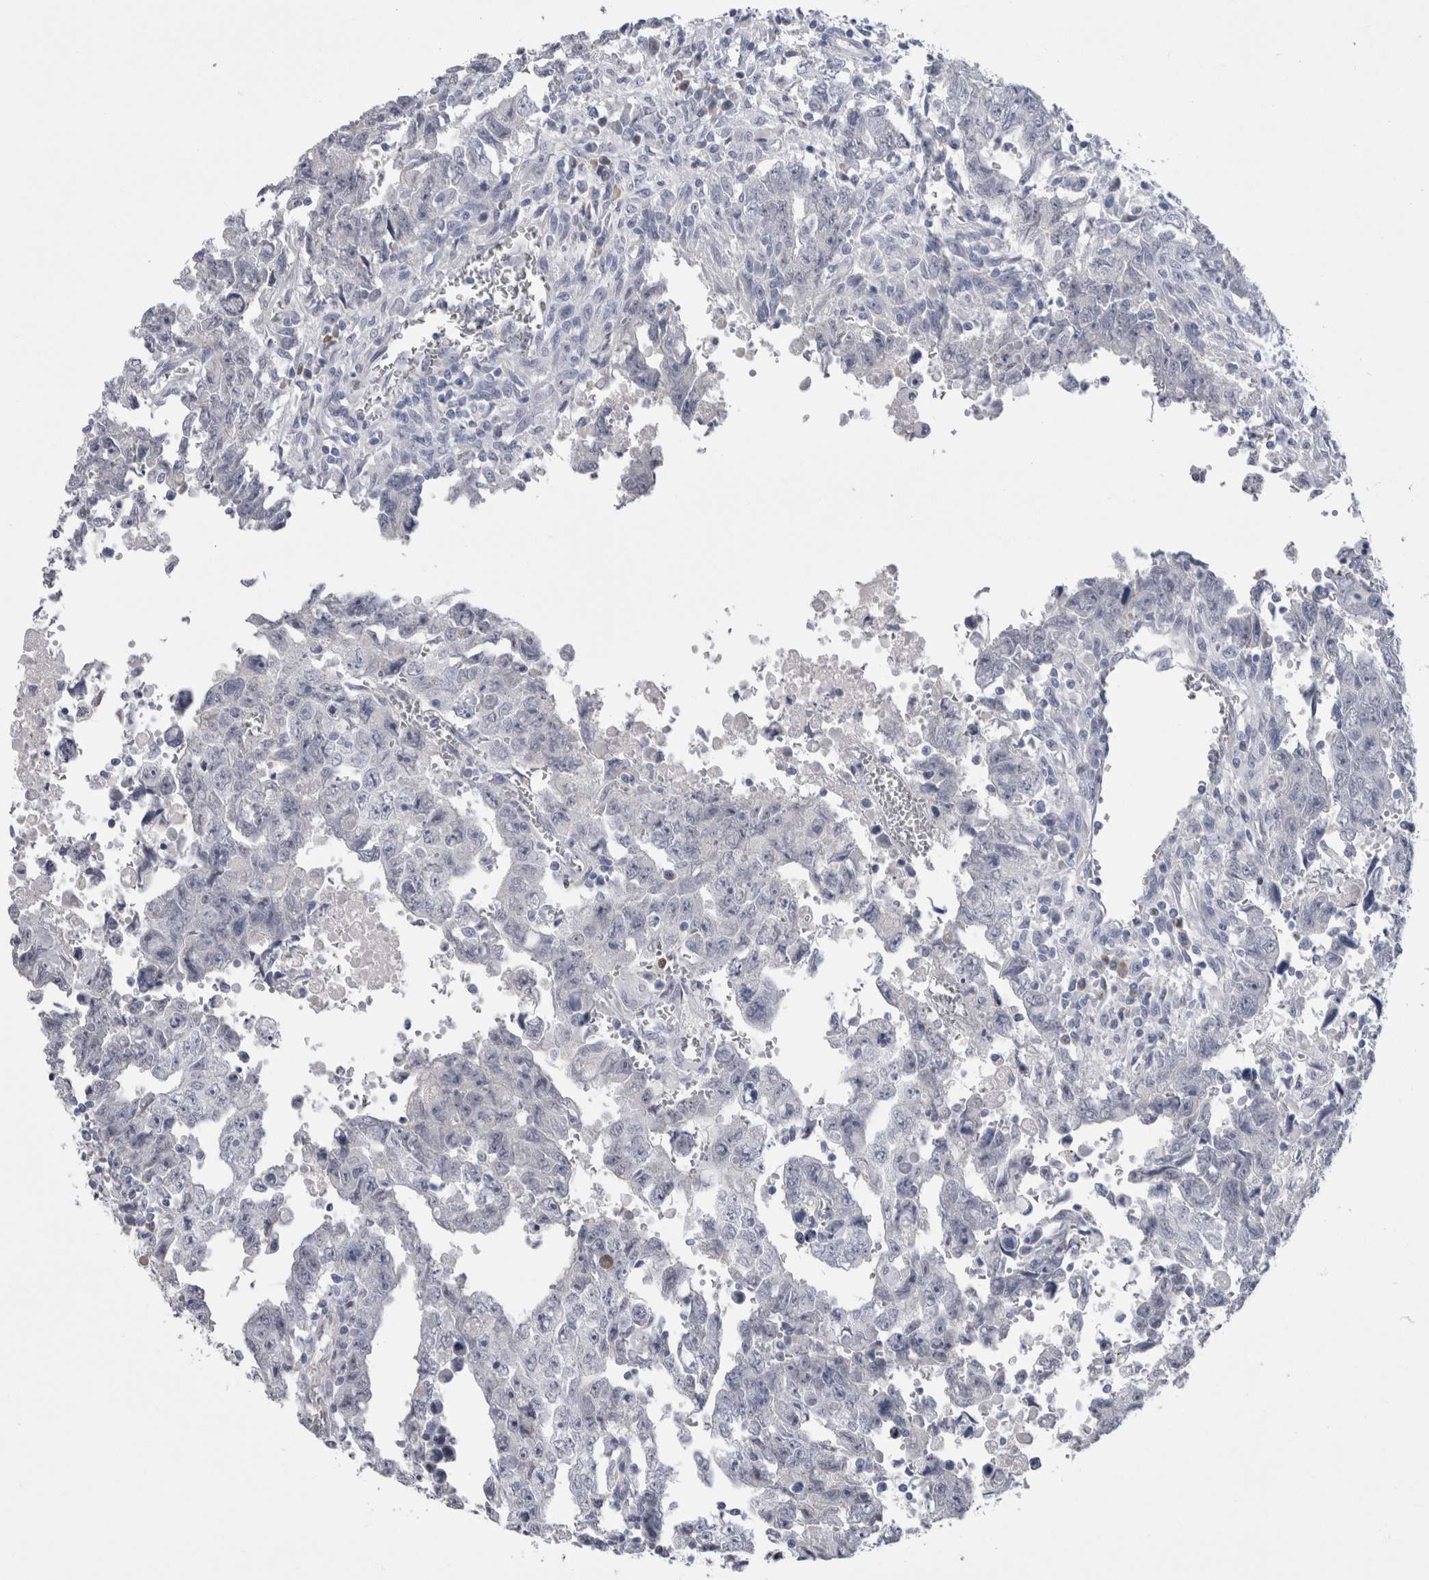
{"staining": {"intensity": "negative", "quantity": "none", "location": "none"}, "tissue": "testis cancer", "cell_type": "Tumor cells", "image_type": "cancer", "snomed": [{"axis": "morphology", "description": "Carcinoma, Embryonal, NOS"}, {"axis": "topography", "description": "Testis"}], "caption": "The histopathology image demonstrates no staining of tumor cells in embryonal carcinoma (testis).", "gene": "PAX5", "patient": {"sex": "male", "age": 28}}